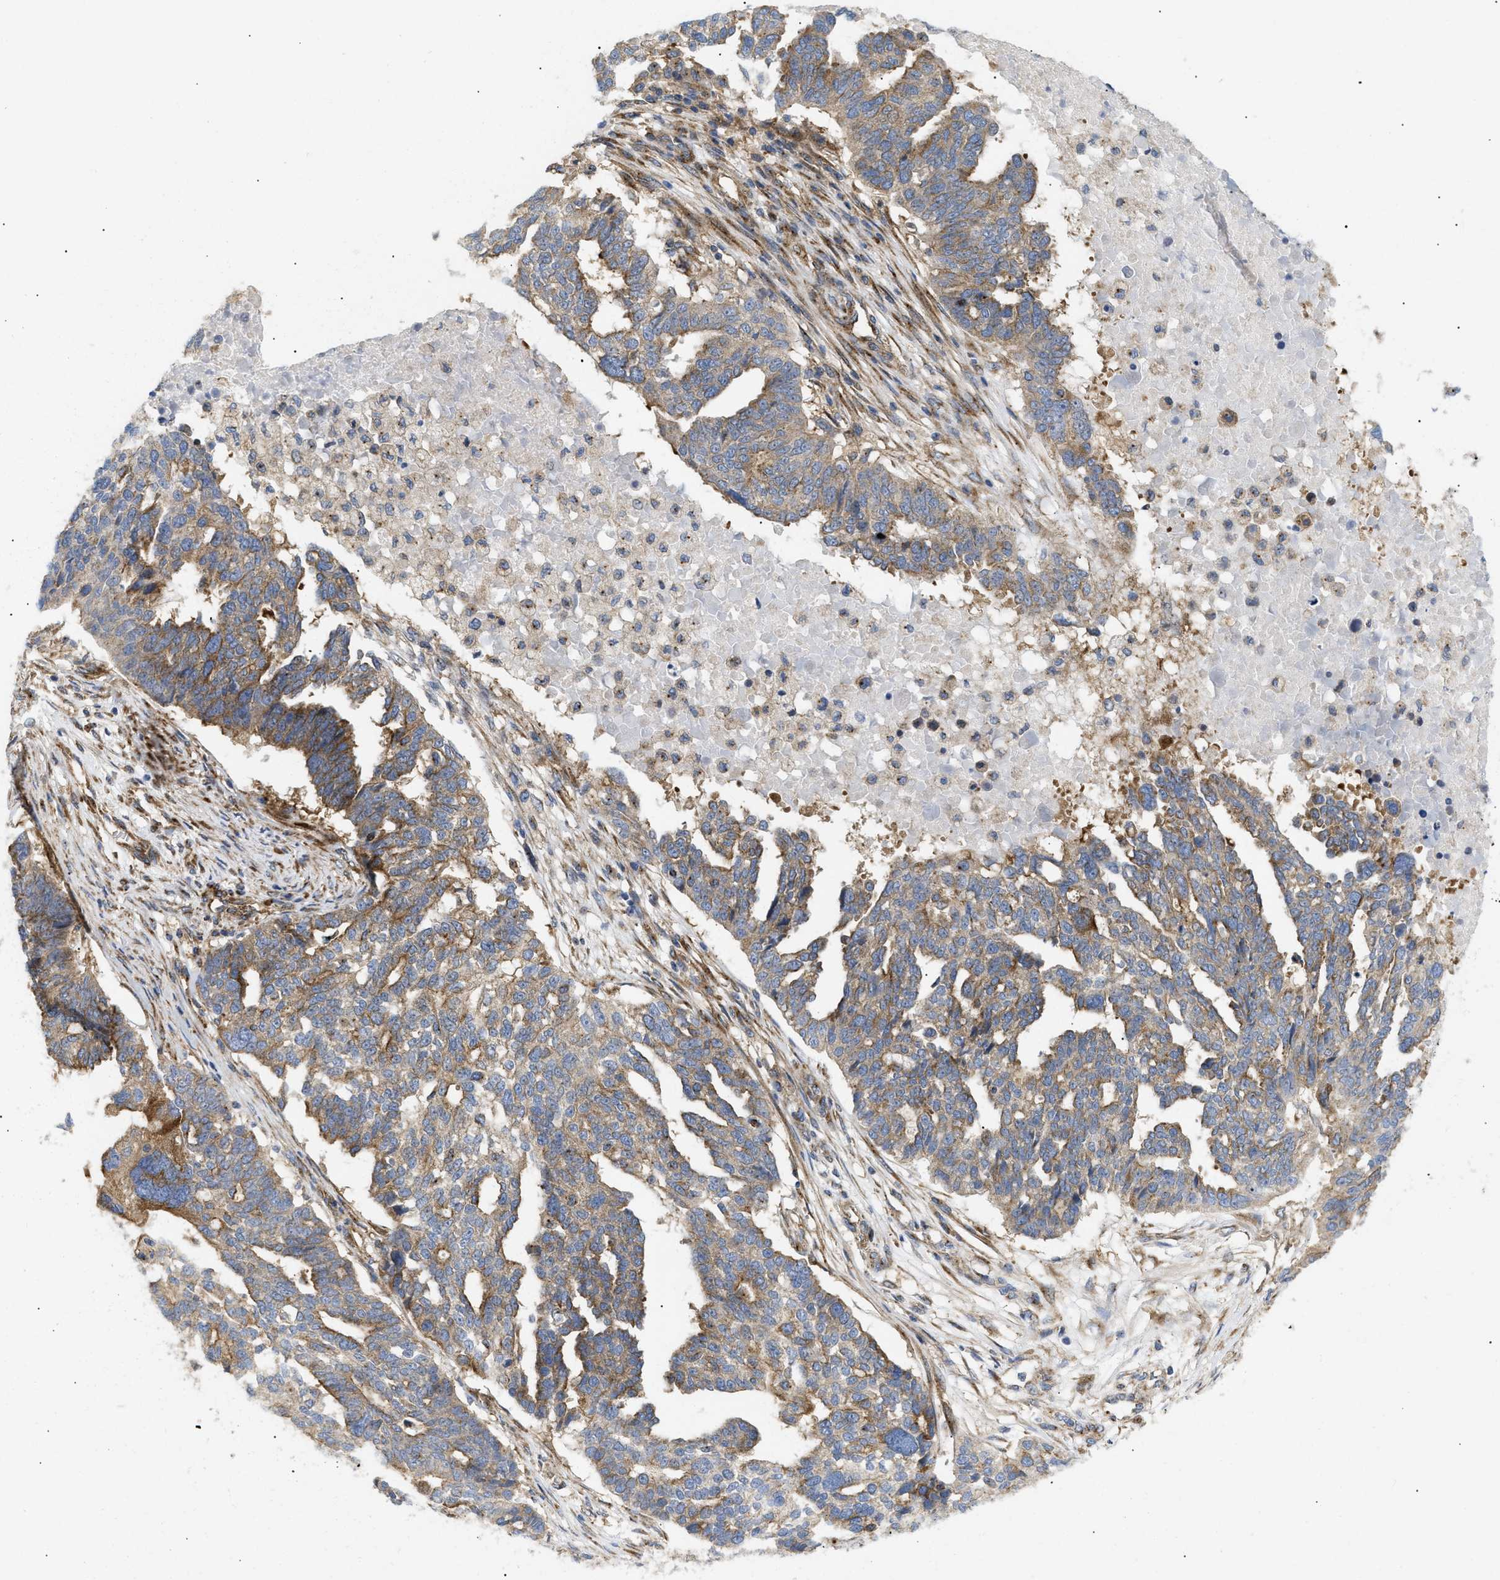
{"staining": {"intensity": "moderate", "quantity": ">75%", "location": "cytoplasmic/membranous"}, "tissue": "ovarian cancer", "cell_type": "Tumor cells", "image_type": "cancer", "snomed": [{"axis": "morphology", "description": "Cystadenocarcinoma, serous, NOS"}, {"axis": "topography", "description": "Ovary"}], "caption": "Ovarian serous cystadenocarcinoma stained with immunohistochemistry (IHC) exhibits moderate cytoplasmic/membranous staining in about >75% of tumor cells.", "gene": "DCTN4", "patient": {"sex": "female", "age": 59}}